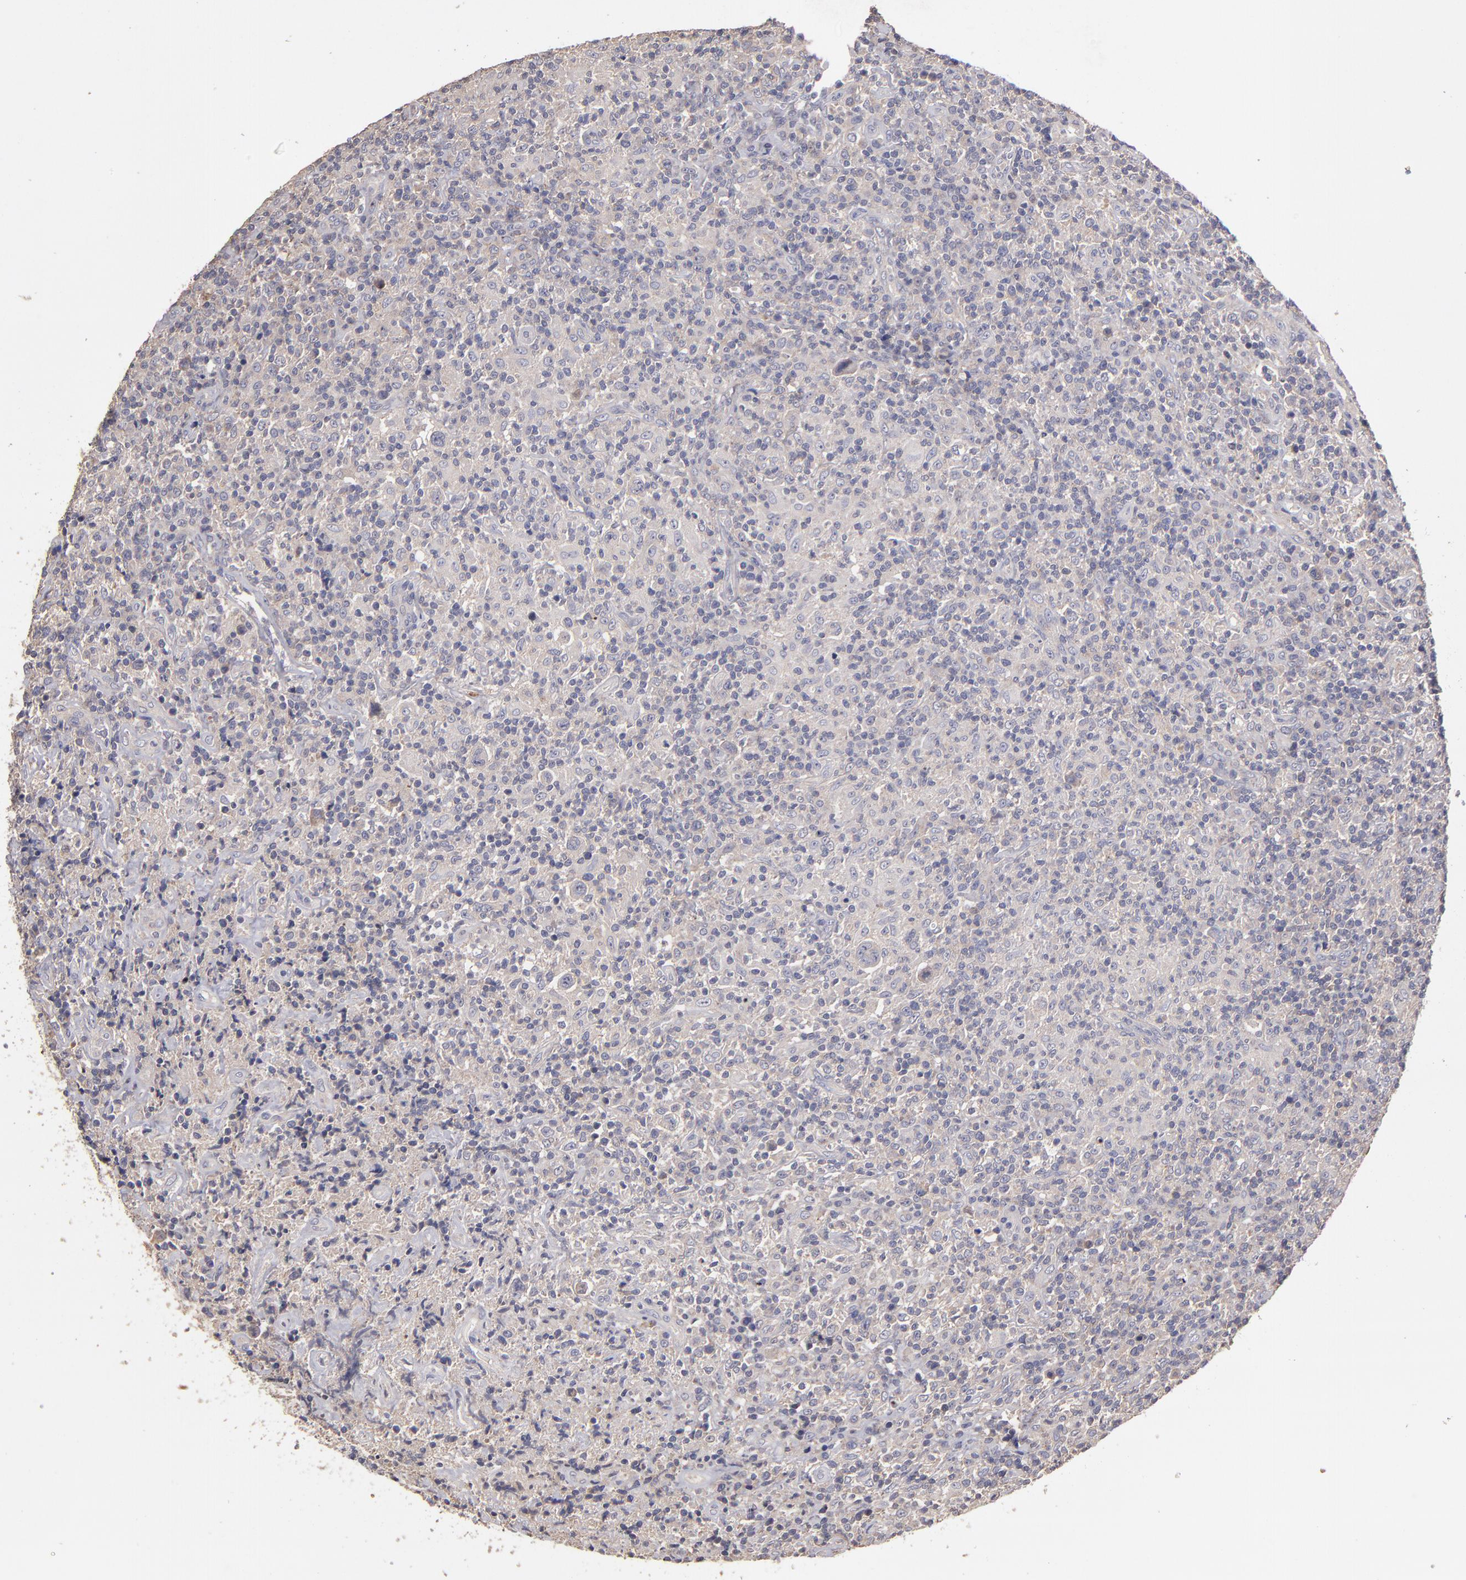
{"staining": {"intensity": "weak", "quantity": "25%-75%", "location": "cytoplasmic/membranous"}, "tissue": "lymphoma", "cell_type": "Tumor cells", "image_type": "cancer", "snomed": [{"axis": "morphology", "description": "Hodgkin's disease, NOS"}, {"axis": "topography", "description": "Lymph node"}], "caption": "Human Hodgkin's disease stained with a brown dye reveals weak cytoplasmic/membranous positive positivity in approximately 25%-75% of tumor cells.", "gene": "MAGEE1", "patient": {"sex": "male", "age": 65}}